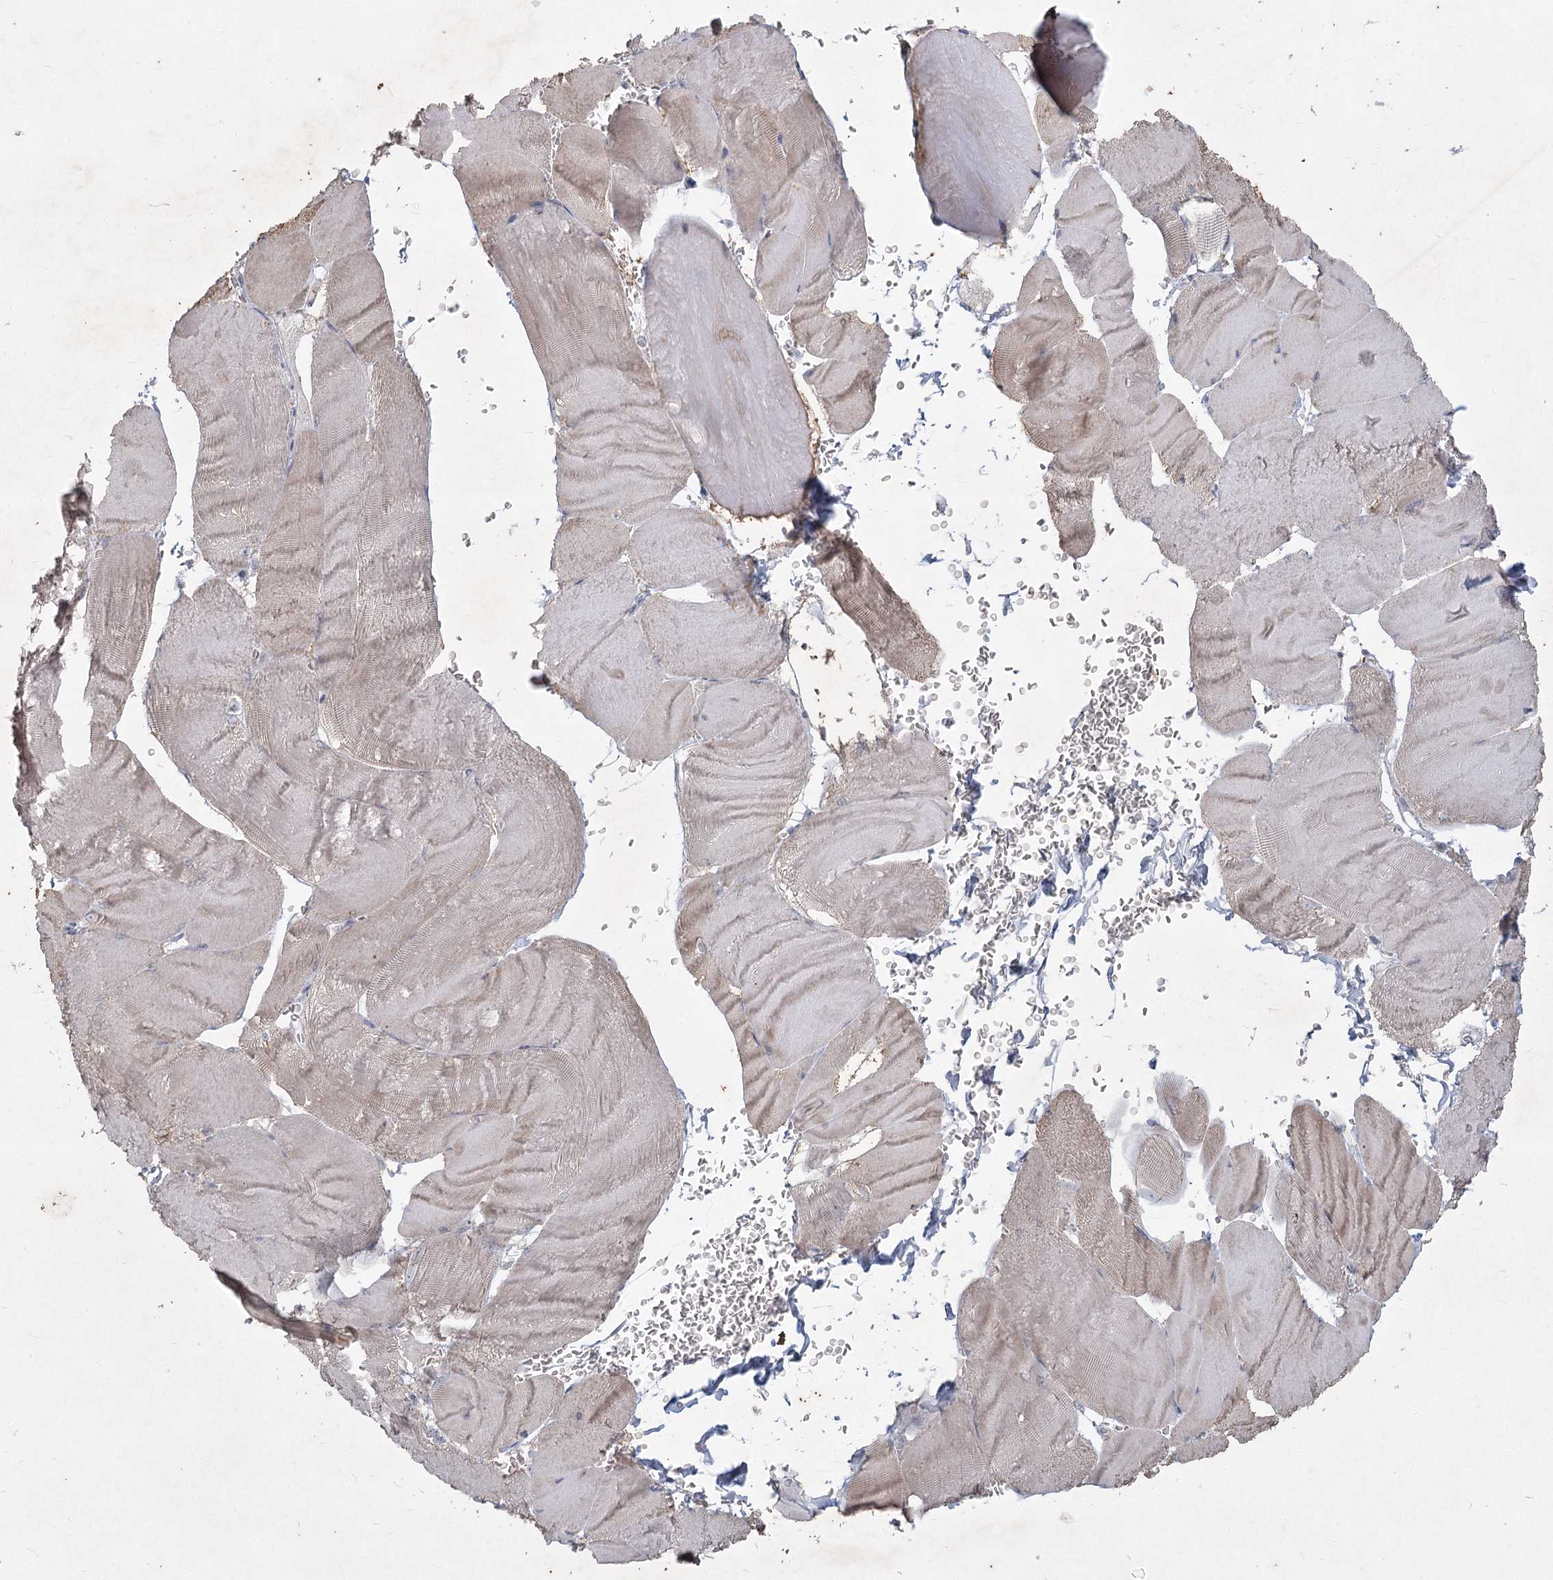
{"staining": {"intensity": "weak", "quantity": "<25%", "location": "cytoplasmic/membranous"}, "tissue": "skeletal muscle", "cell_type": "Myocytes", "image_type": "normal", "snomed": [{"axis": "morphology", "description": "Normal tissue, NOS"}, {"axis": "morphology", "description": "Basal cell carcinoma"}, {"axis": "topography", "description": "Skeletal muscle"}], "caption": "A high-resolution image shows immunohistochemistry staining of normal skeletal muscle, which demonstrates no significant expression in myocytes.", "gene": "PLA2G12A", "patient": {"sex": "female", "age": 64}}